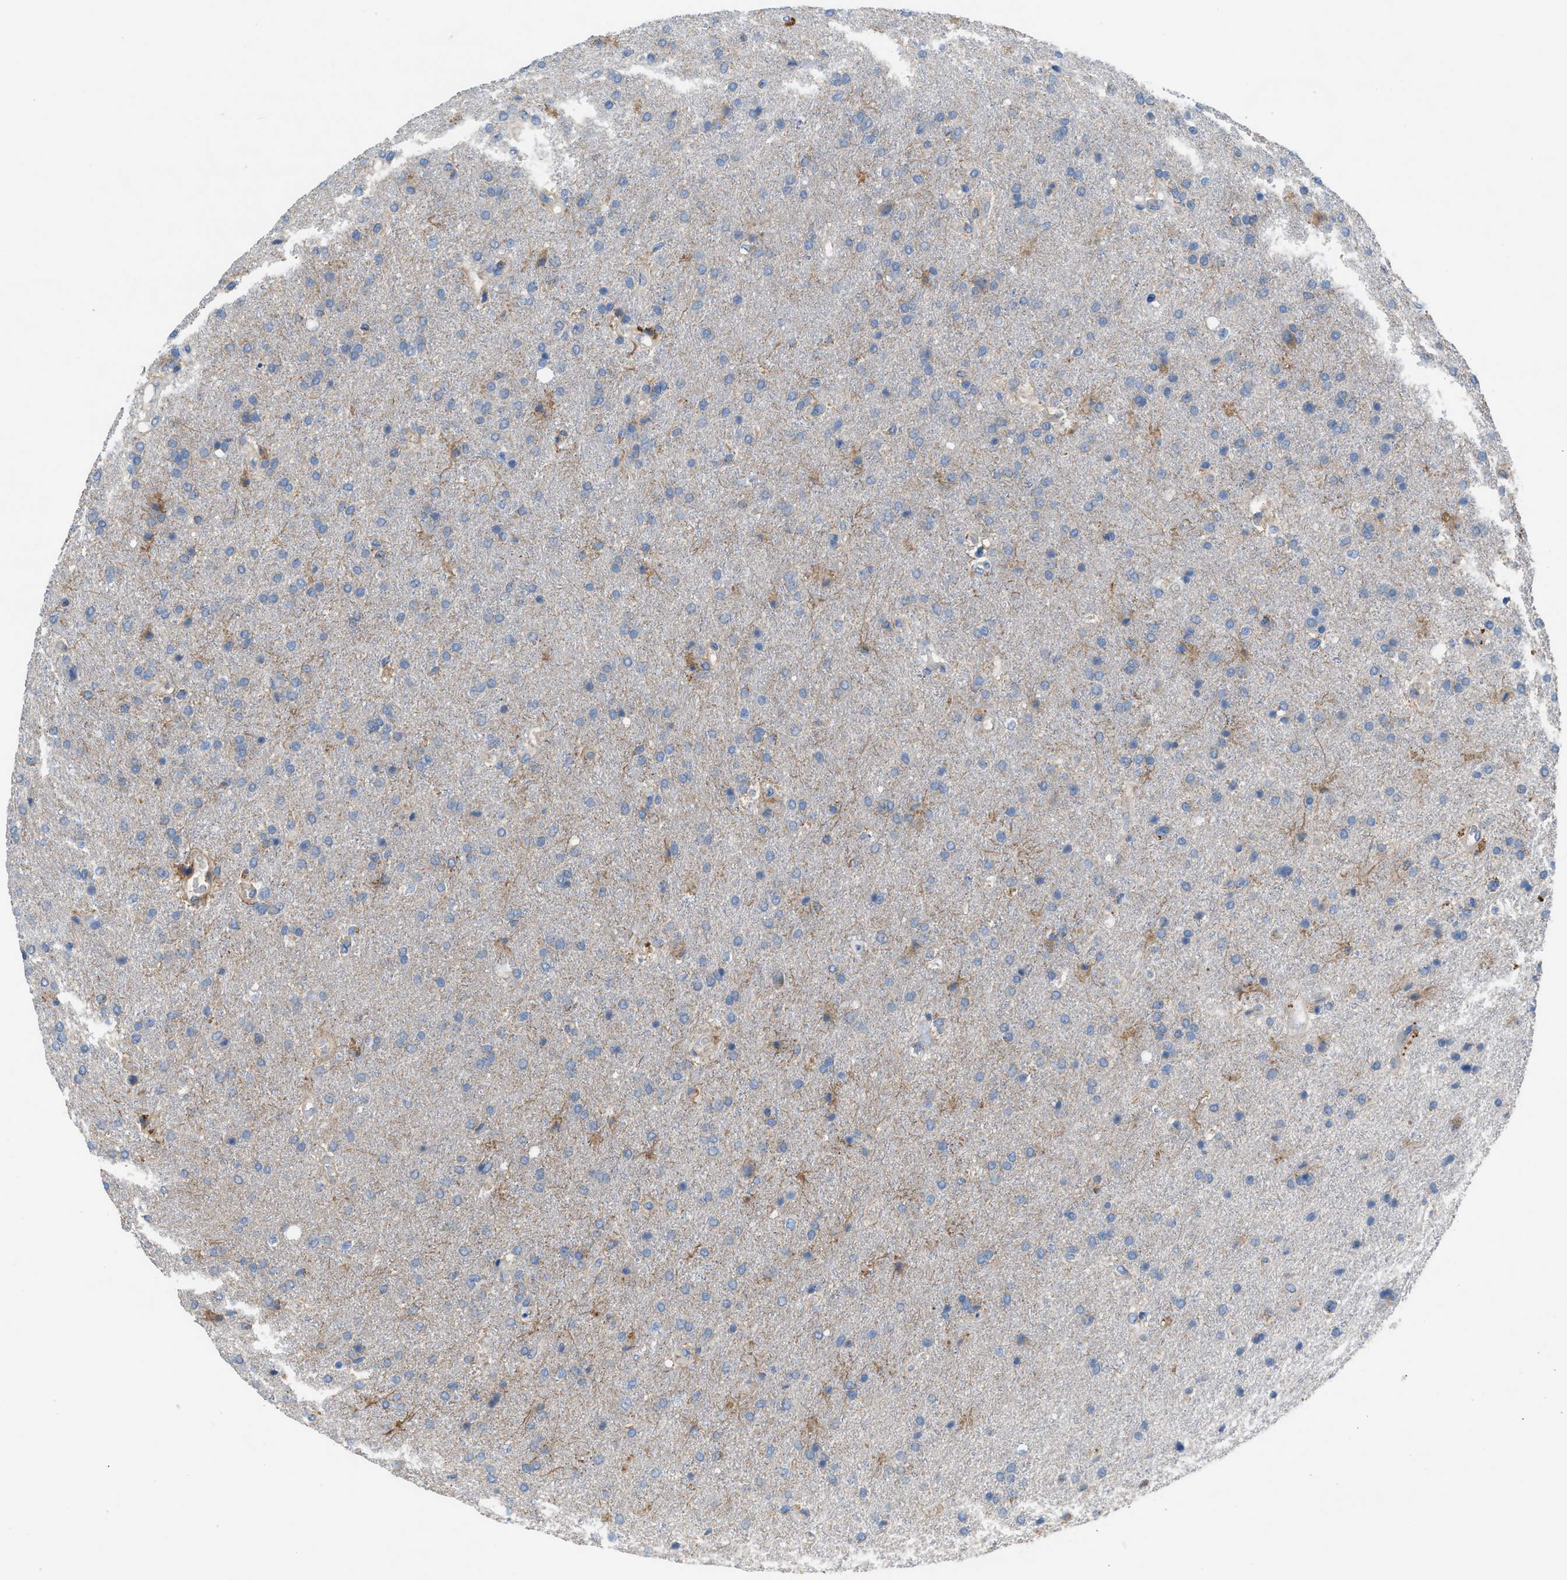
{"staining": {"intensity": "negative", "quantity": "none", "location": "none"}, "tissue": "glioma", "cell_type": "Tumor cells", "image_type": "cancer", "snomed": [{"axis": "morphology", "description": "Glioma, malignant, High grade"}, {"axis": "topography", "description": "Brain"}], "caption": "Protein analysis of glioma shows no significant staining in tumor cells.", "gene": "AOAH", "patient": {"sex": "male", "age": 72}}